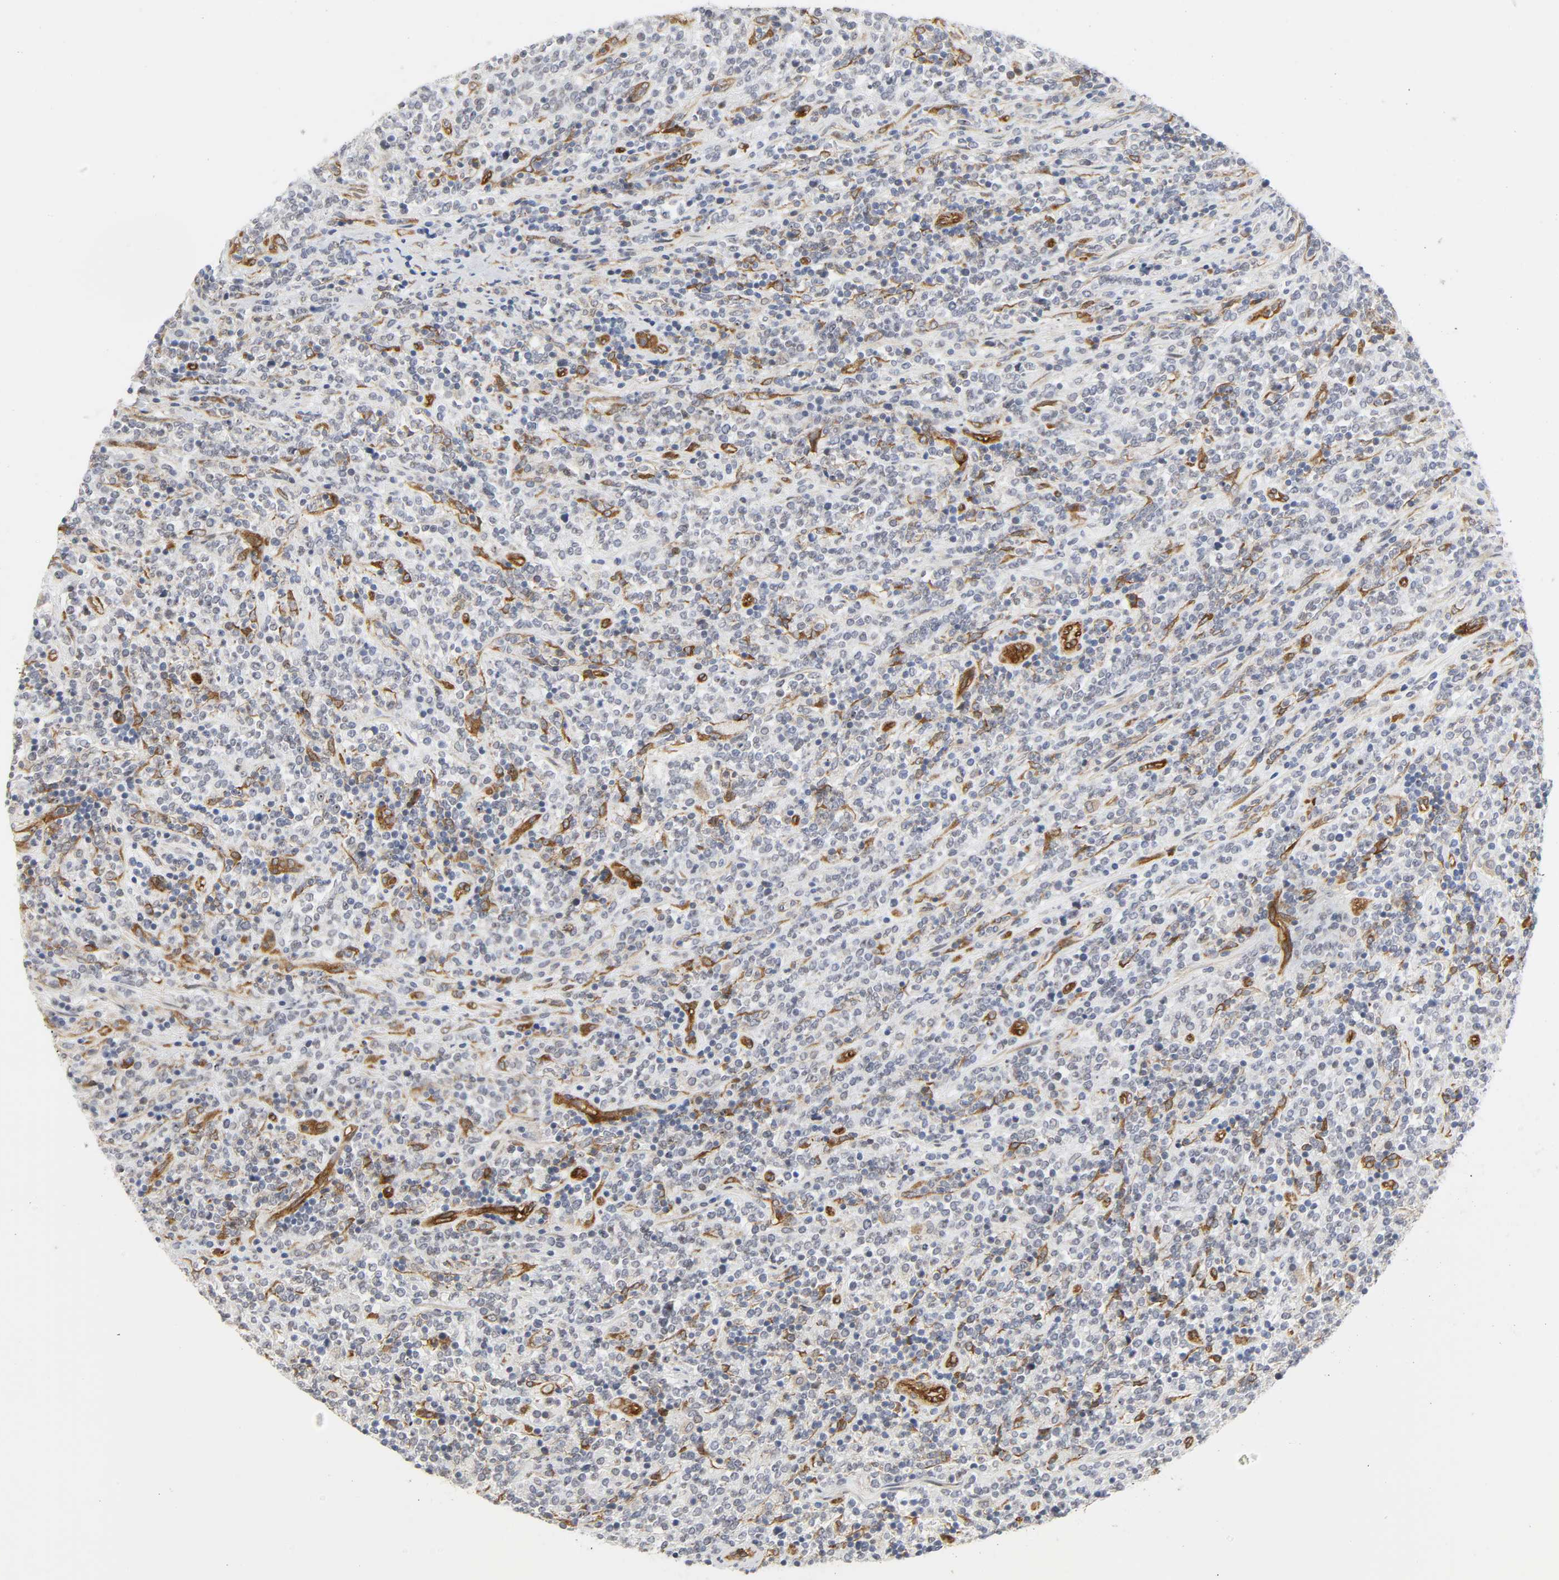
{"staining": {"intensity": "strong", "quantity": "<25%", "location": "cytoplasmic/membranous"}, "tissue": "lymphoma", "cell_type": "Tumor cells", "image_type": "cancer", "snomed": [{"axis": "morphology", "description": "Malignant lymphoma, non-Hodgkin's type, High grade"}, {"axis": "topography", "description": "Soft tissue"}], "caption": "Human high-grade malignant lymphoma, non-Hodgkin's type stained with a protein marker reveals strong staining in tumor cells.", "gene": "DOCK1", "patient": {"sex": "male", "age": 18}}